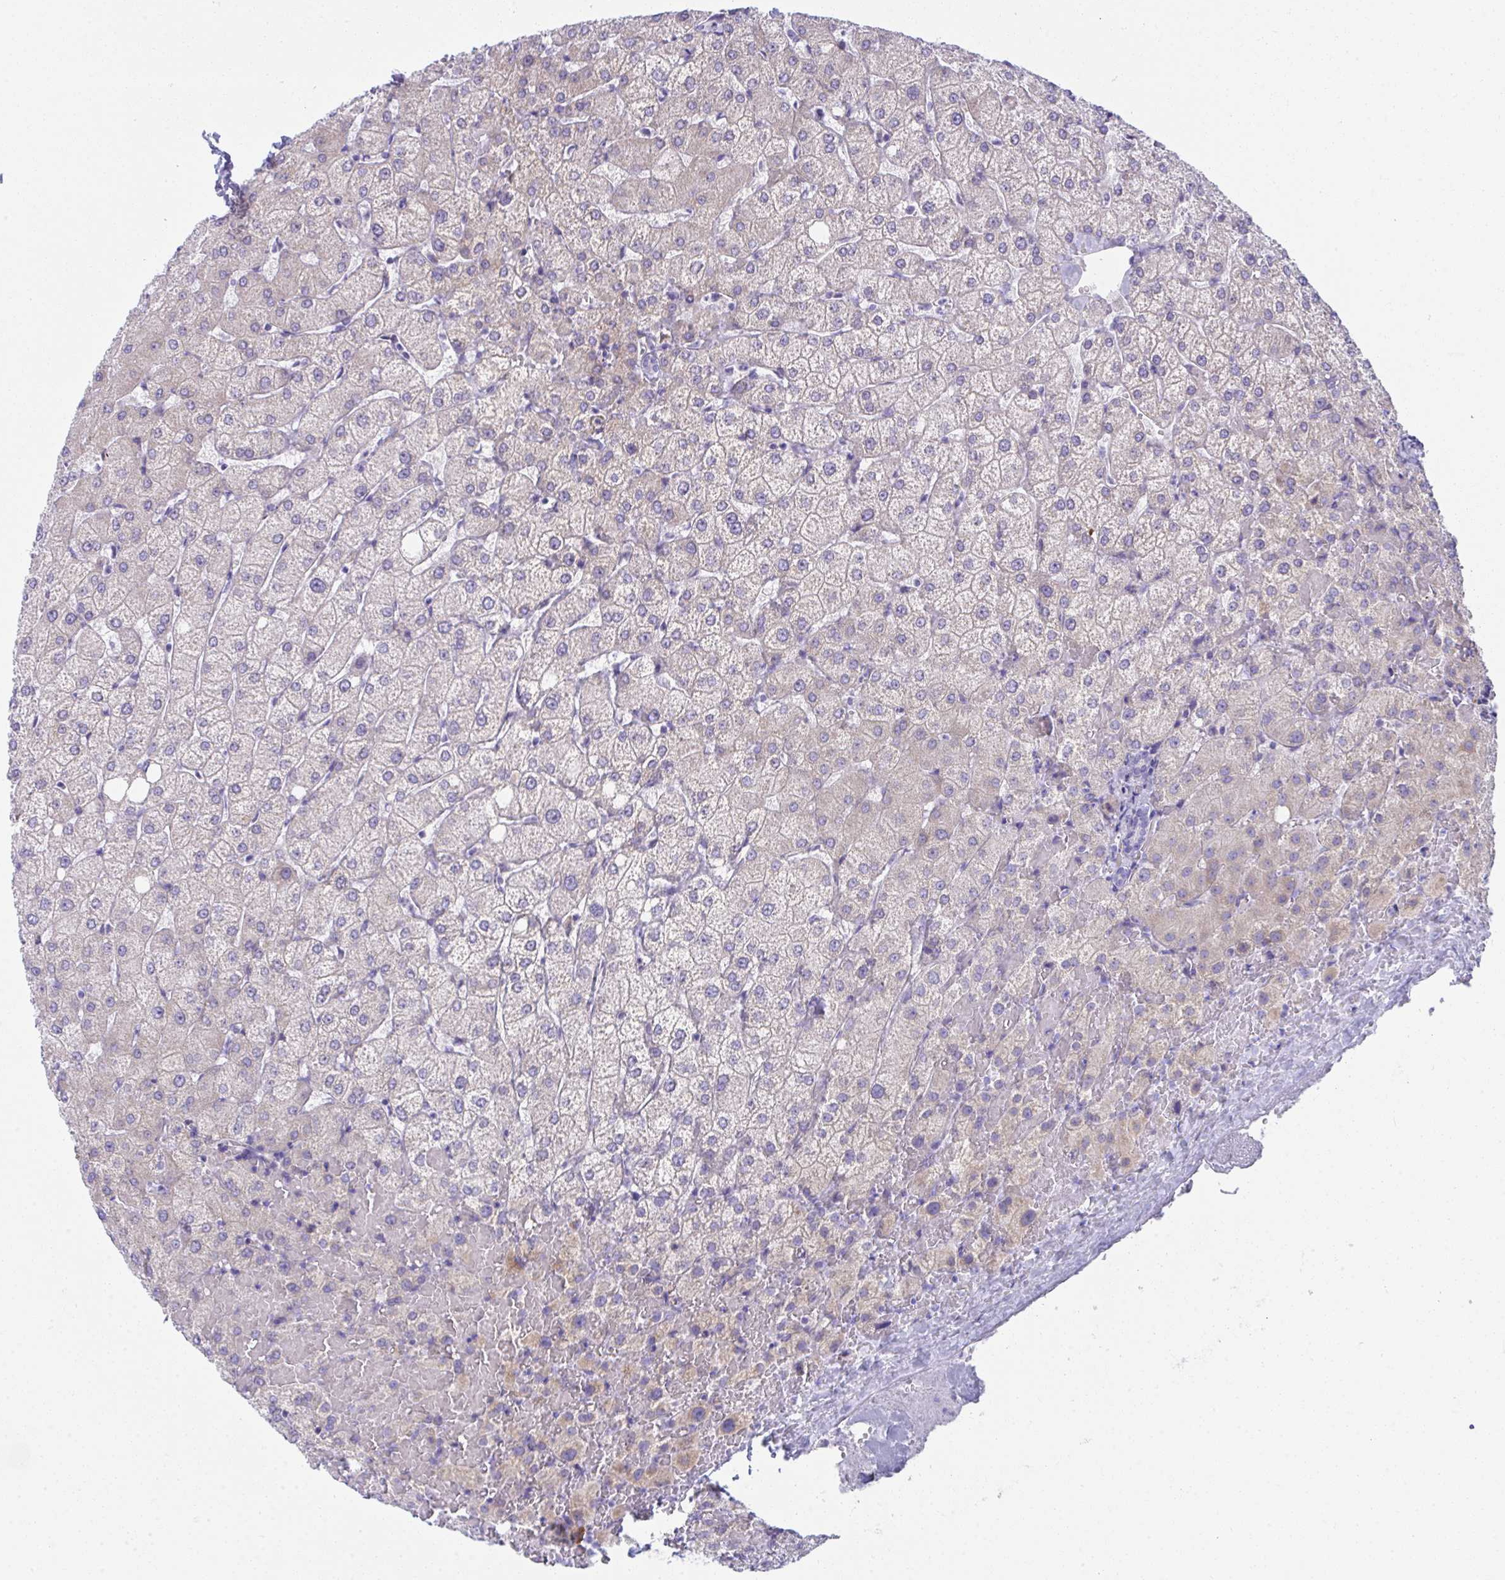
{"staining": {"intensity": "negative", "quantity": "none", "location": "none"}, "tissue": "liver", "cell_type": "Cholangiocytes", "image_type": "normal", "snomed": [{"axis": "morphology", "description": "Normal tissue, NOS"}, {"axis": "topography", "description": "Liver"}], "caption": "The photomicrograph demonstrates no significant positivity in cholangiocytes of liver. Brightfield microscopy of IHC stained with DAB (brown) and hematoxylin (blue), captured at high magnification.", "gene": "PUS7L", "patient": {"sex": "female", "age": 54}}